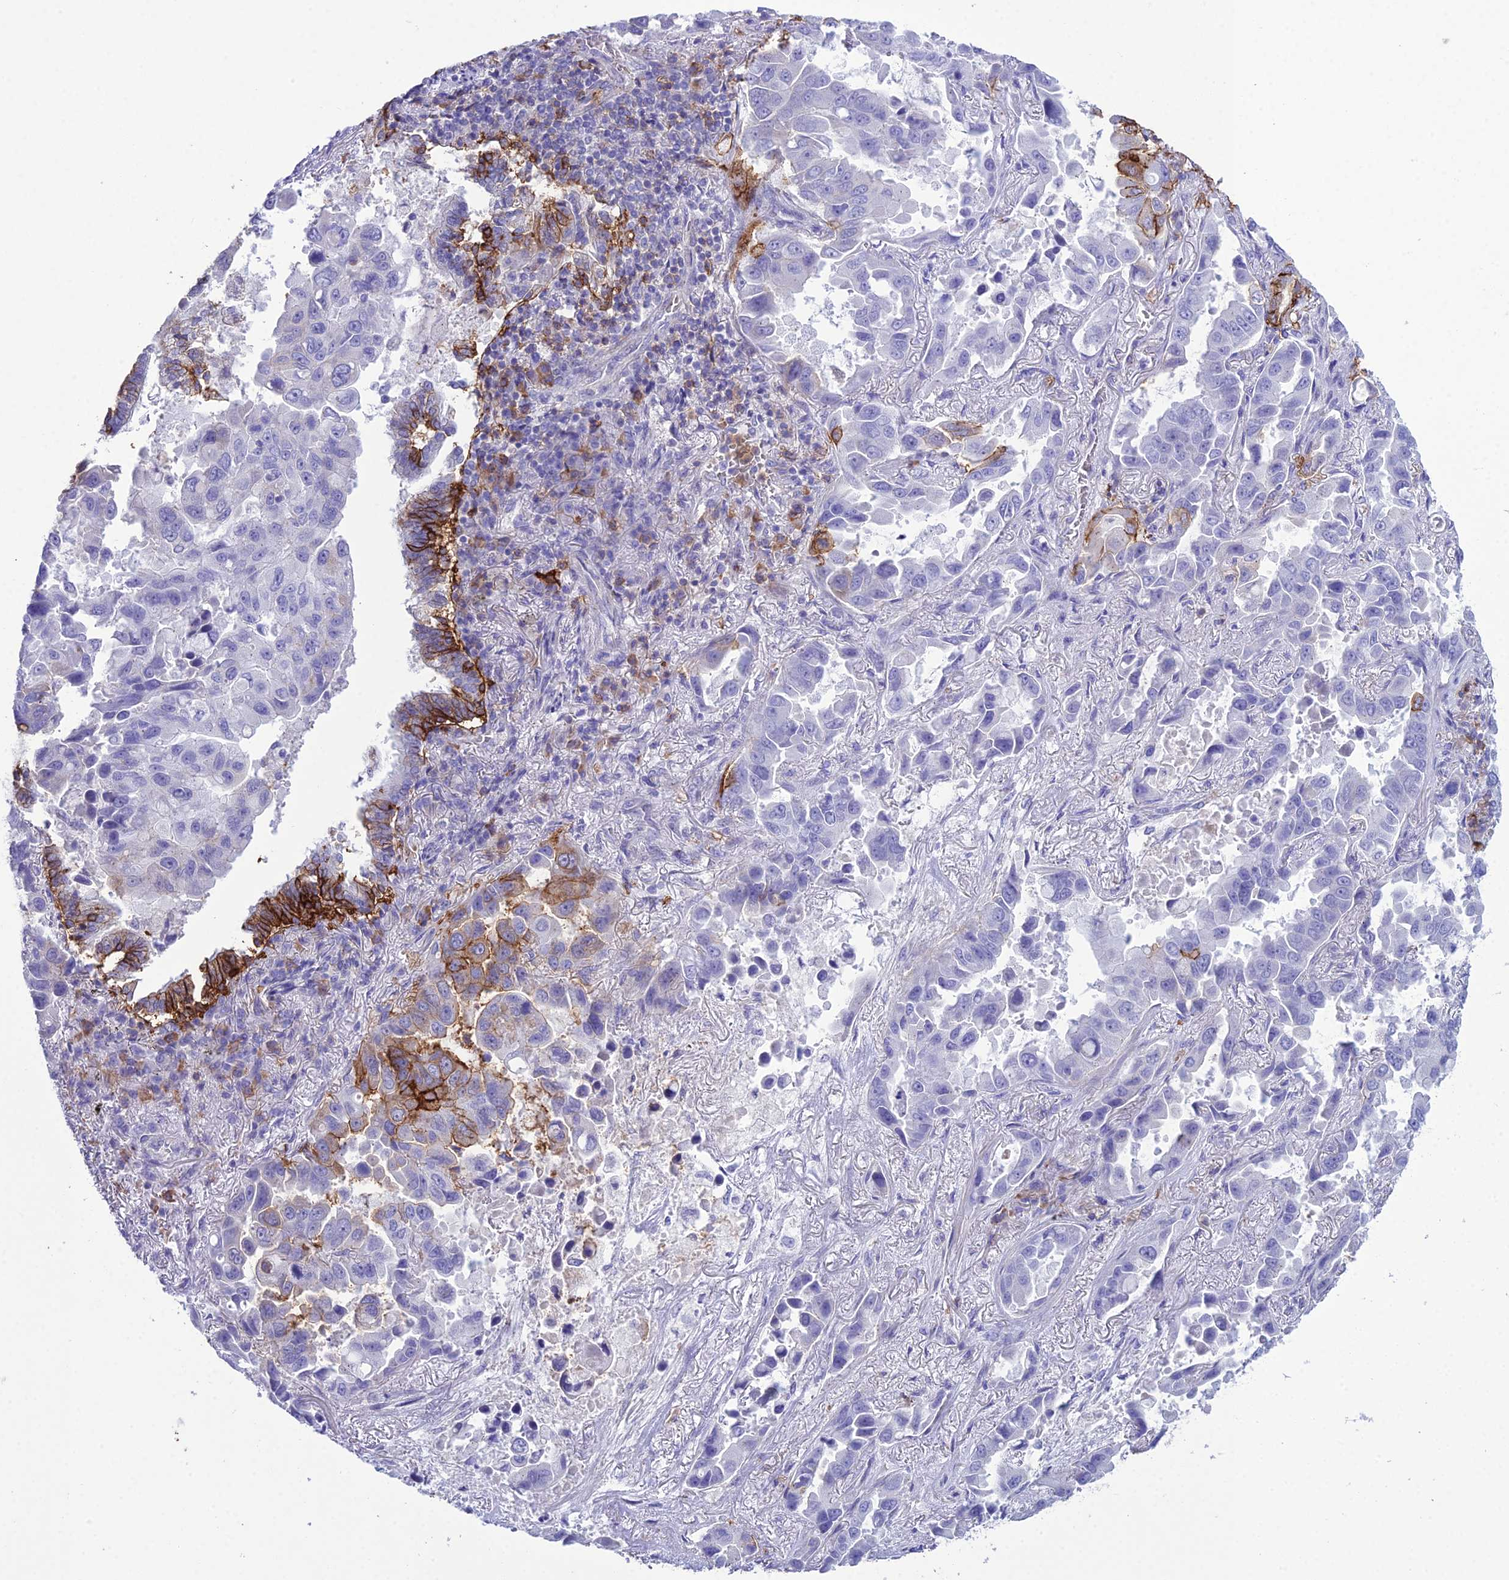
{"staining": {"intensity": "moderate", "quantity": "<25%", "location": "cytoplasmic/membranous"}, "tissue": "lung cancer", "cell_type": "Tumor cells", "image_type": "cancer", "snomed": [{"axis": "morphology", "description": "Adenocarcinoma, NOS"}, {"axis": "topography", "description": "Lung"}], "caption": "Human lung adenocarcinoma stained with a brown dye shows moderate cytoplasmic/membranous positive staining in approximately <25% of tumor cells.", "gene": "OR1Q1", "patient": {"sex": "male", "age": 64}}